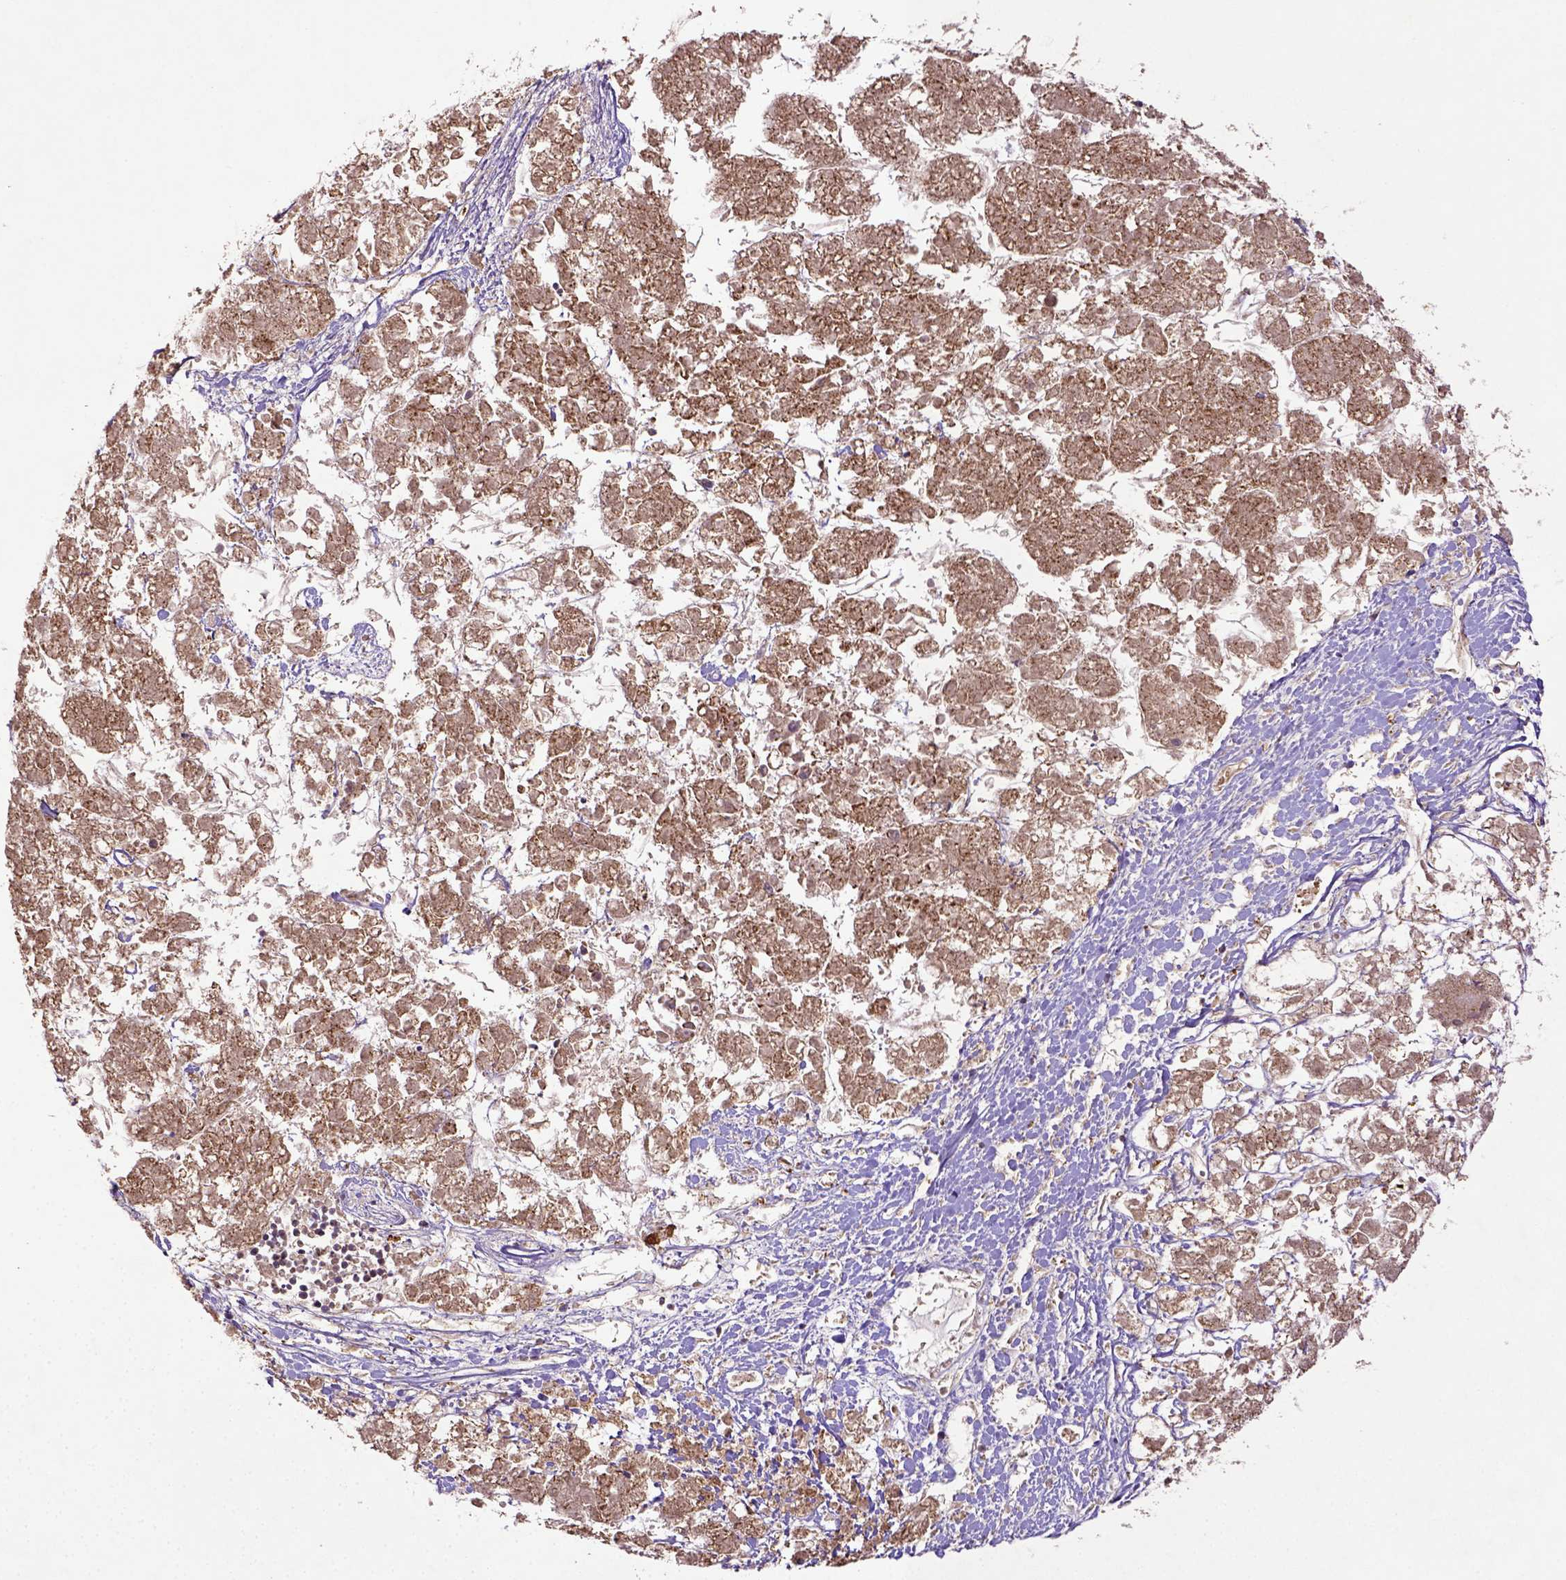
{"staining": {"intensity": "moderate", "quantity": ">75%", "location": "cytoplasmic/membranous"}, "tissue": "liver cancer", "cell_type": "Tumor cells", "image_type": "cancer", "snomed": [{"axis": "morphology", "description": "Carcinoma, Hepatocellular, NOS"}, {"axis": "topography", "description": "Liver"}], "caption": "Immunohistochemical staining of liver hepatocellular carcinoma reveals moderate cytoplasmic/membranous protein positivity in approximately >75% of tumor cells.", "gene": "MT-CO1", "patient": {"sex": "male", "age": 56}}